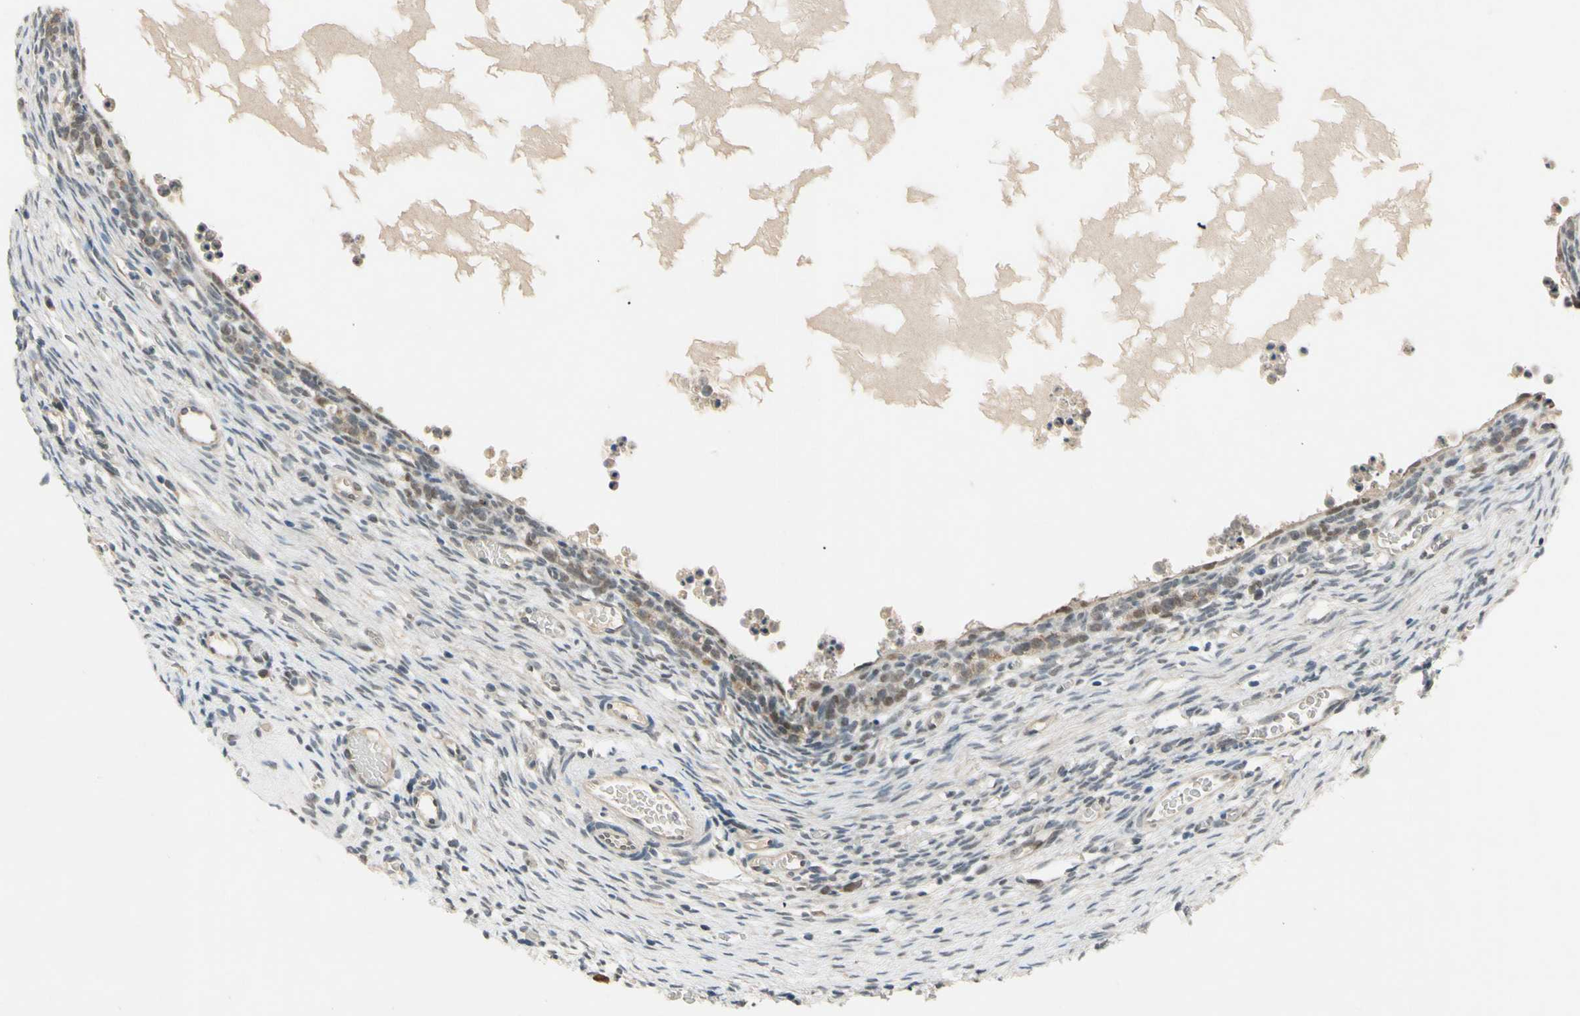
{"staining": {"intensity": "weak", "quantity": "25%-75%", "location": "cytoplasmic/membranous,nuclear"}, "tissue": "ovary", "cell_type": "Ovarian stroma cells", "image_type": "normal", "snomed": [{"axis": "morphology", "description": "Normal tissue, NOS"}, {"axis": "topography", "description": "Ovary"}], "caption": "High-magnification brightfield microscopy of normal ovary stained with DAB (3,3'-diaminobenzidine) (brown) and counterstained with hematoxylin (blue). ovarian stroma cells exhibit weak cytoplasmic/membranous,nuclear staining is identified in approximately25%-75% of cells. The staining is performed using DAB brown chromogen to label protein expression. The nuclei are counter-stained blue using hematoxylin.", "gene": "RIOX2", "patient": {"sex": "female", "age": 35}}